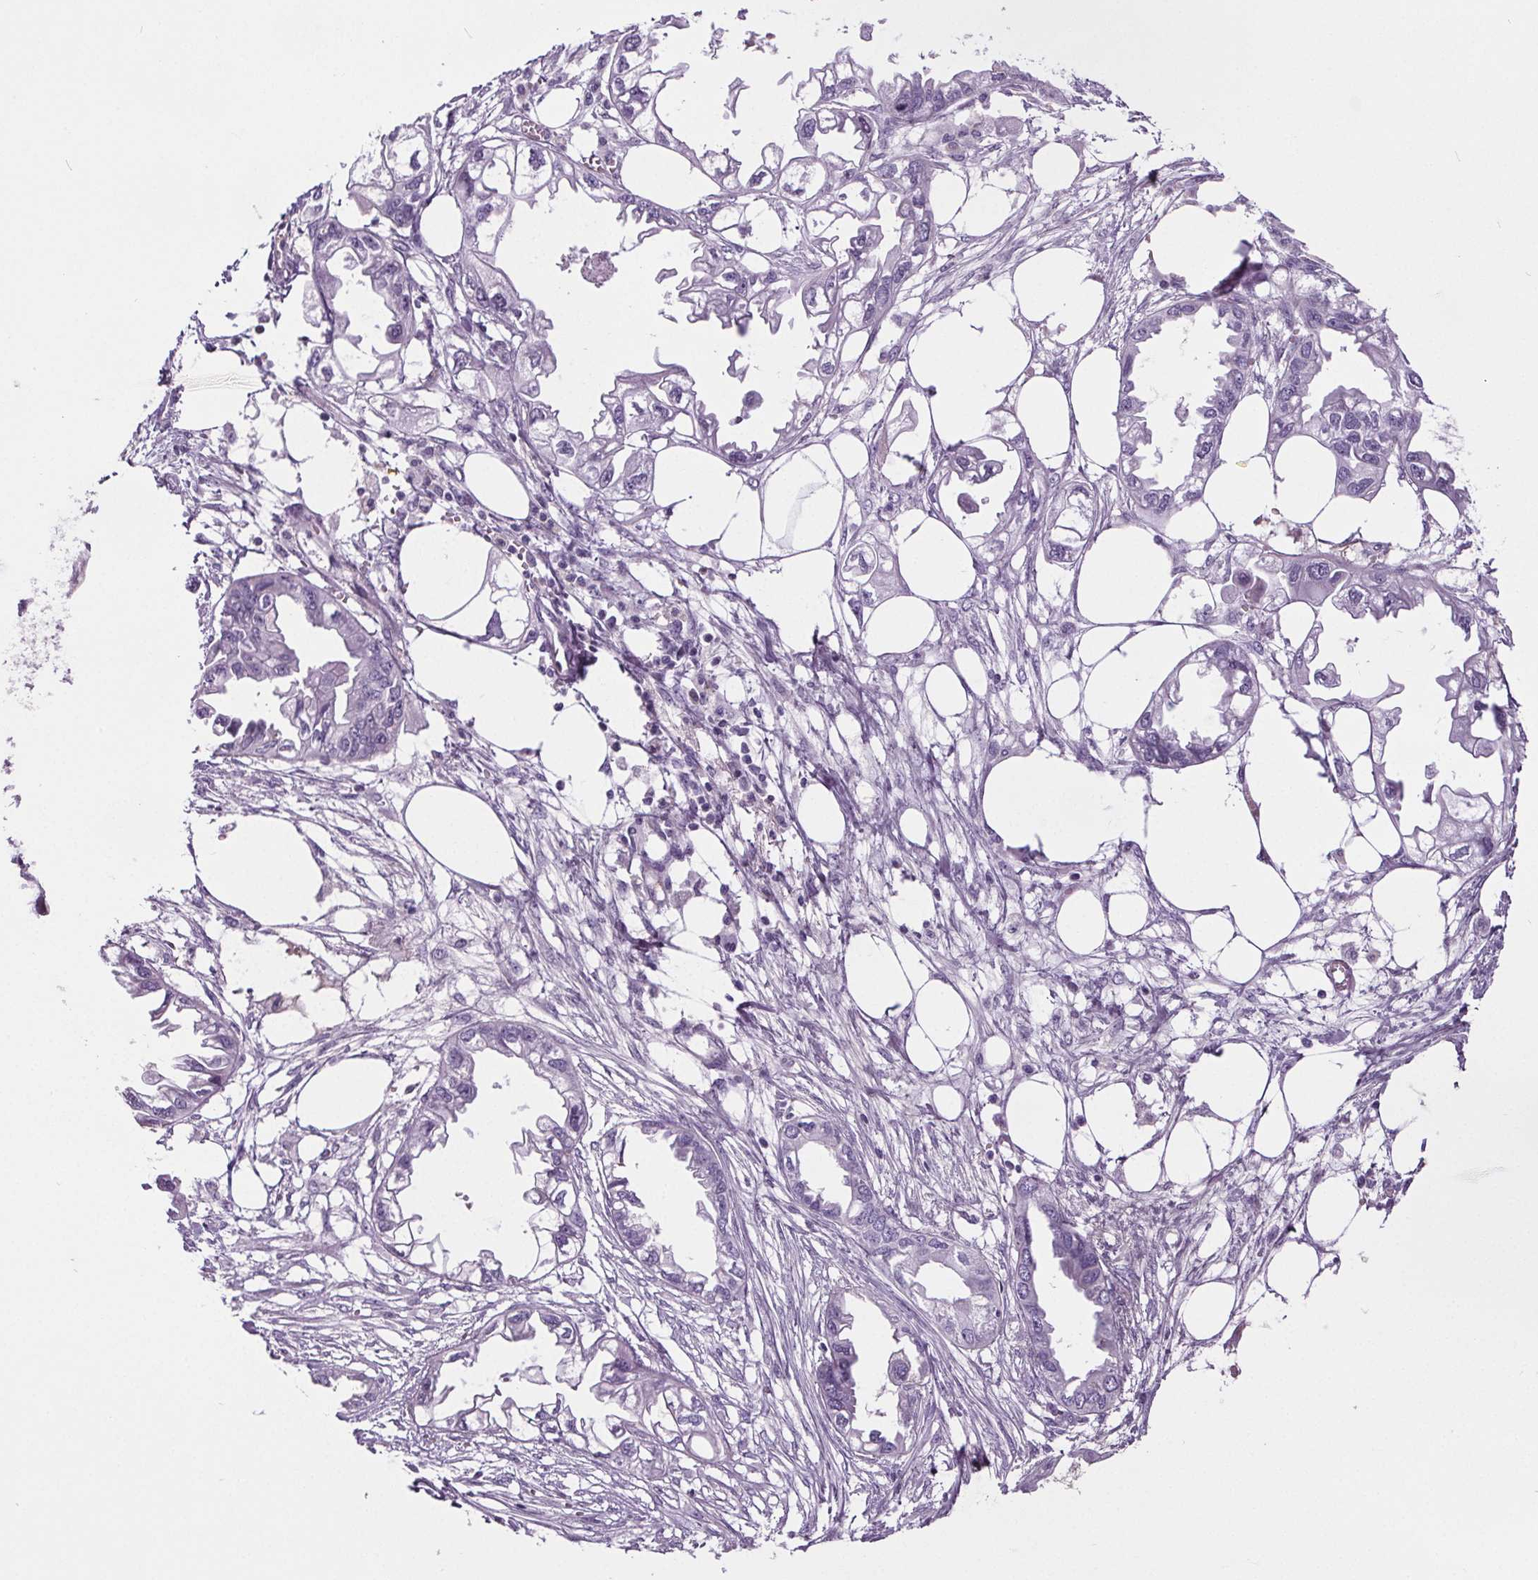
{"staining": {"intensity": "negative", "quantity": "none", "location": "none"}, "tissue": "endometrial cancer", "cell_type": "Tumor cells", "image_type": "cancer", "snomed": [{"axis": "morphology", "description": "Adenocarcinoma, NOS"}, {"axis": "morphology", "description": "Adenocarcinoma, metastatic, NOS"}, {"axis": "topography", "description": "Adipose tissue"}, {"axis": "topography", "description": "Endometrium"}], "caption": "Endometrial cancer was stained to show a protein in brown. There is no significant expression in tumor cells.", "gene": "CD5L", "patient": {"sex": "female", "age": 67}}